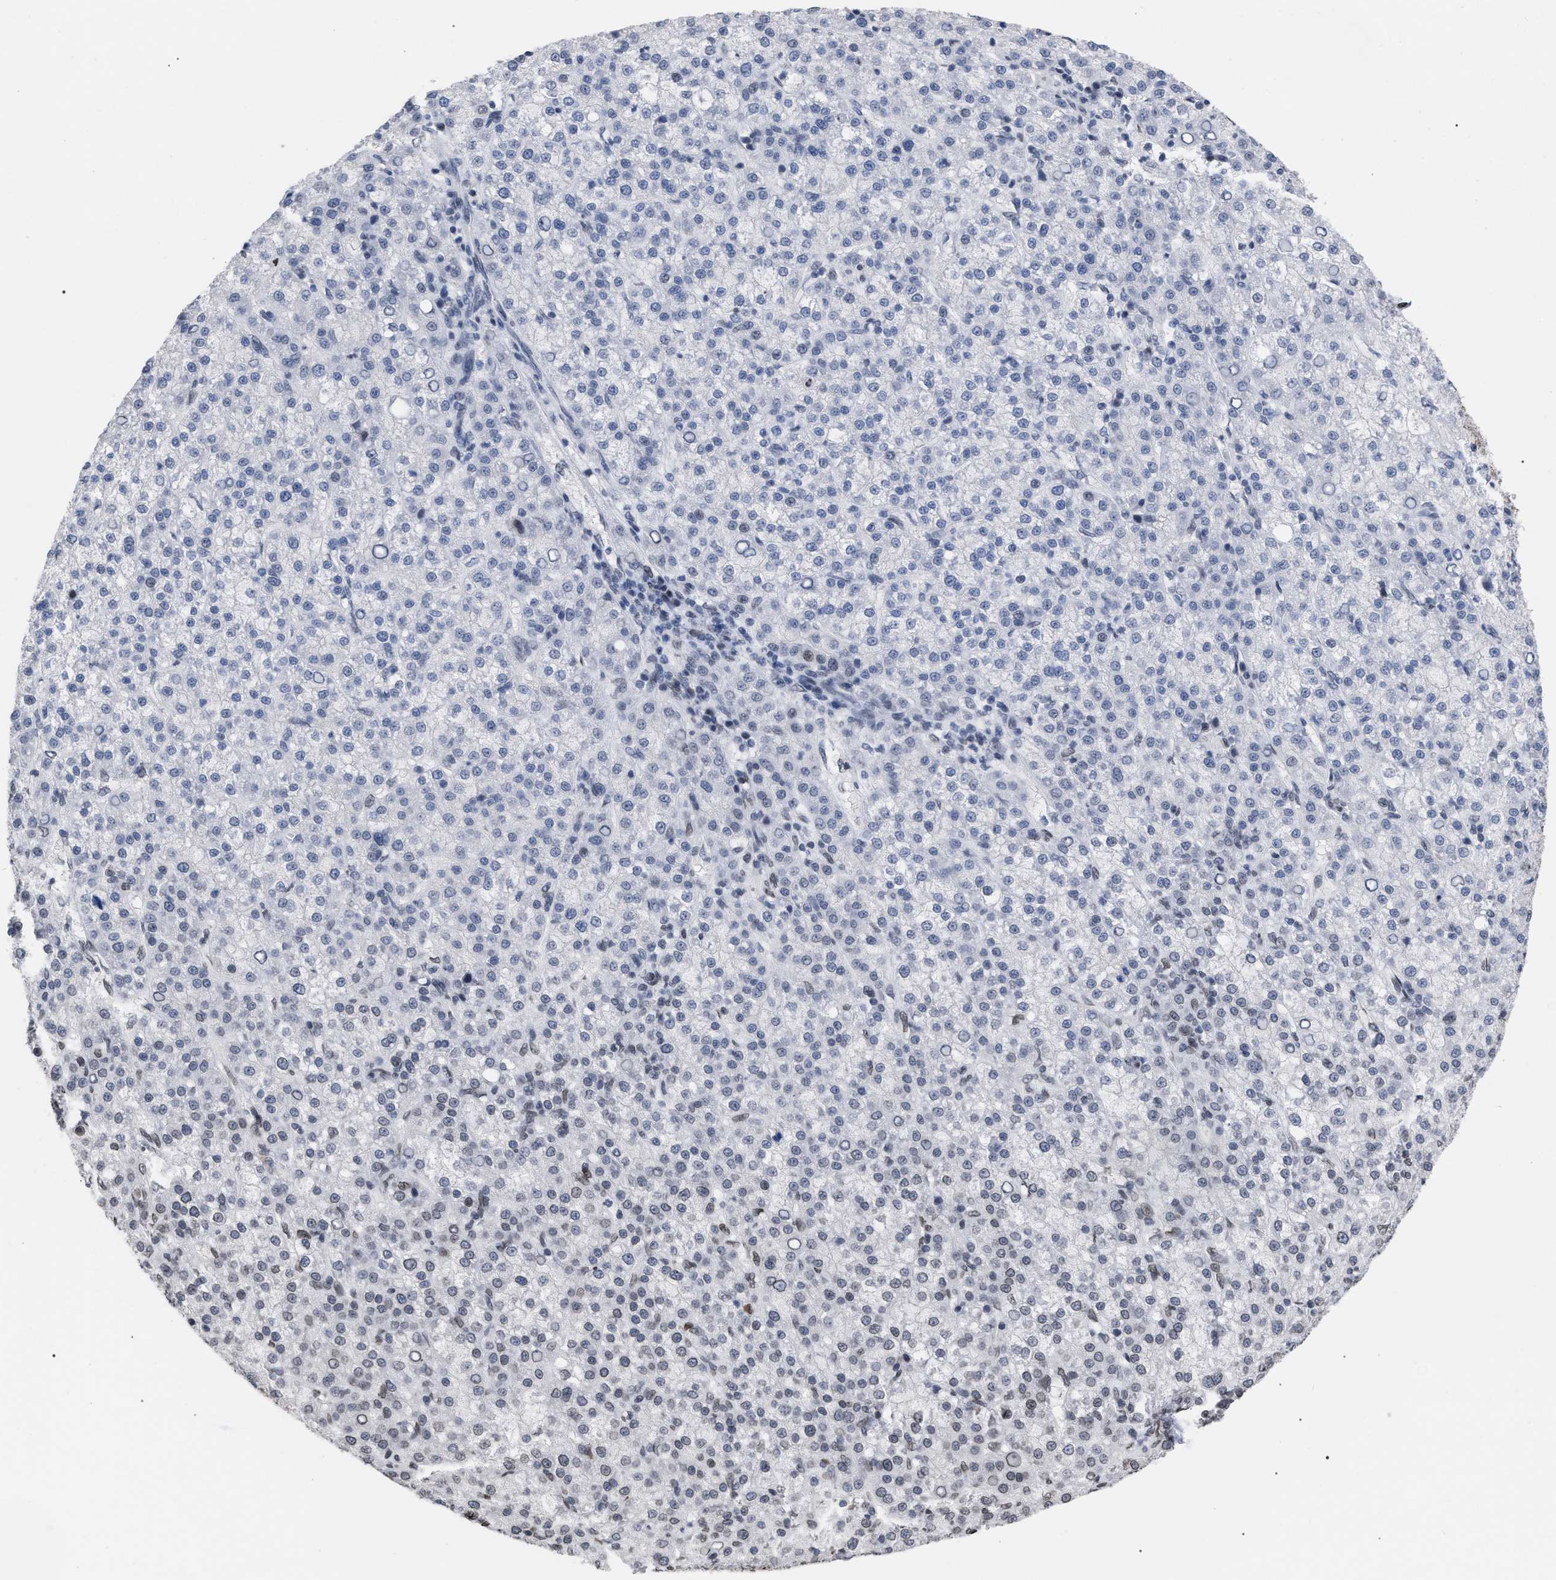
{"staining": {"intensity": "negative", "quantity": "none", "location": "none"}, "tissue": "liver cancer", "cell_type": "Tumor cells", "image_type": "cancer", "snomed": [{"axis": "morphology", "description": "Carcinoma, Hepatocellular, NOS"}, {"axis": "topography", "description": "Liver"}], "caption": "Human liver hepatocellular carcinoma stained for a protein using immunohistochemistry (IHC) shows no staining in tumor cells.", "gene": "TPR", "patient": {"sex": "female", "age": 58}}